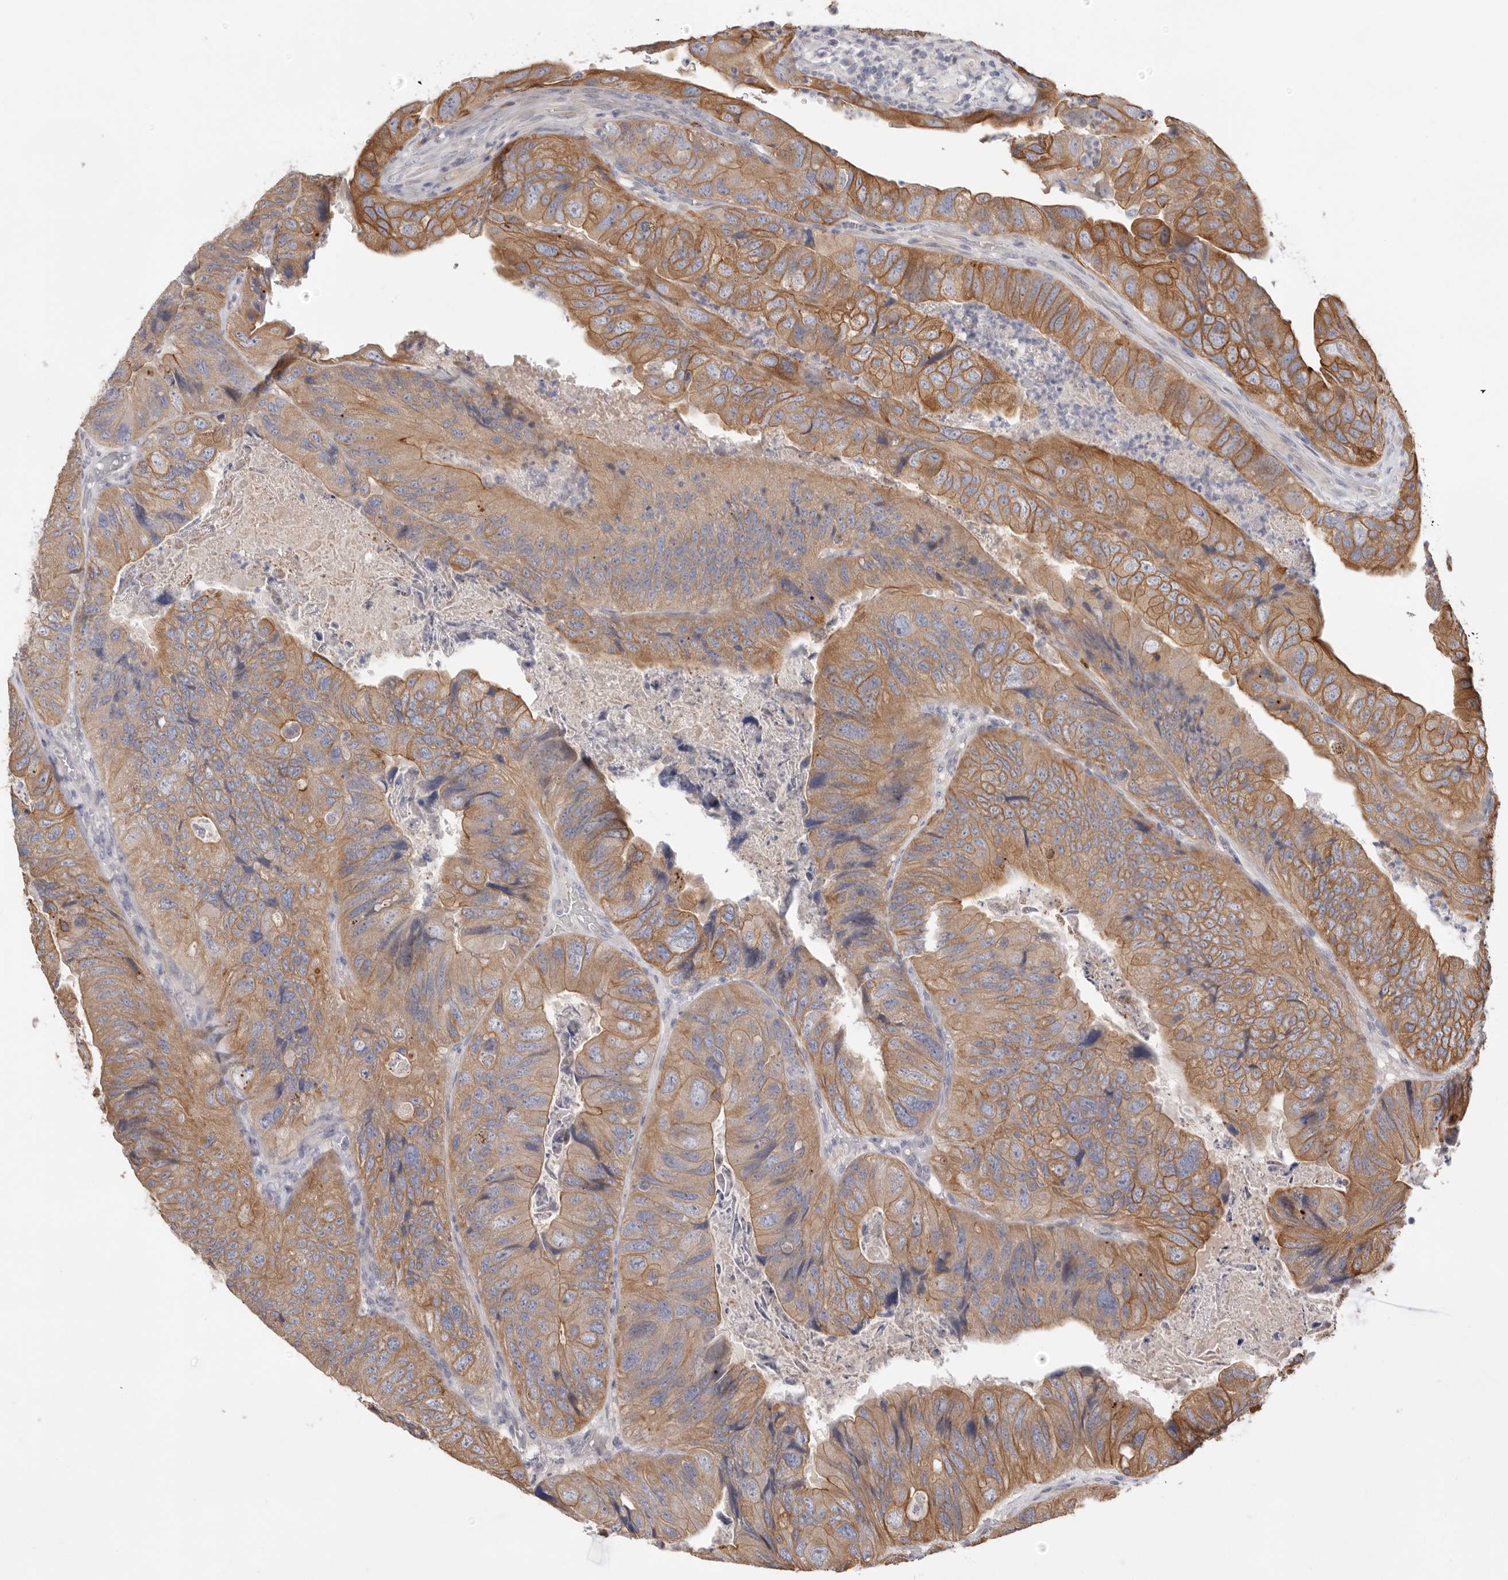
{"staining": {"intensity": "moderate", "quantity": ">75%", "location": "cytoplasmic/membranous"}, "tissue": "colorectal cancer", "cell_type": "Tumor cells", "image_type": "cancer", "snomed": [{"axis": "morphology", "description": "Adenocarcinoma, NOS"}, {"axis": "topography", "description": "Rectum"}], "caption": "Immunohistochemical staining of human adenocarcinoma (colorectal) exhibits medium levels of moderate cytoplasmic/membranous protein staining in about >75% of tumor cells. Using DAB (brown) and hematoxylin (blue) stains, captured at high magnification using brightfield microscopy.", "gene": "USH1C", "patient": {"sex": "male", "age": 63}}